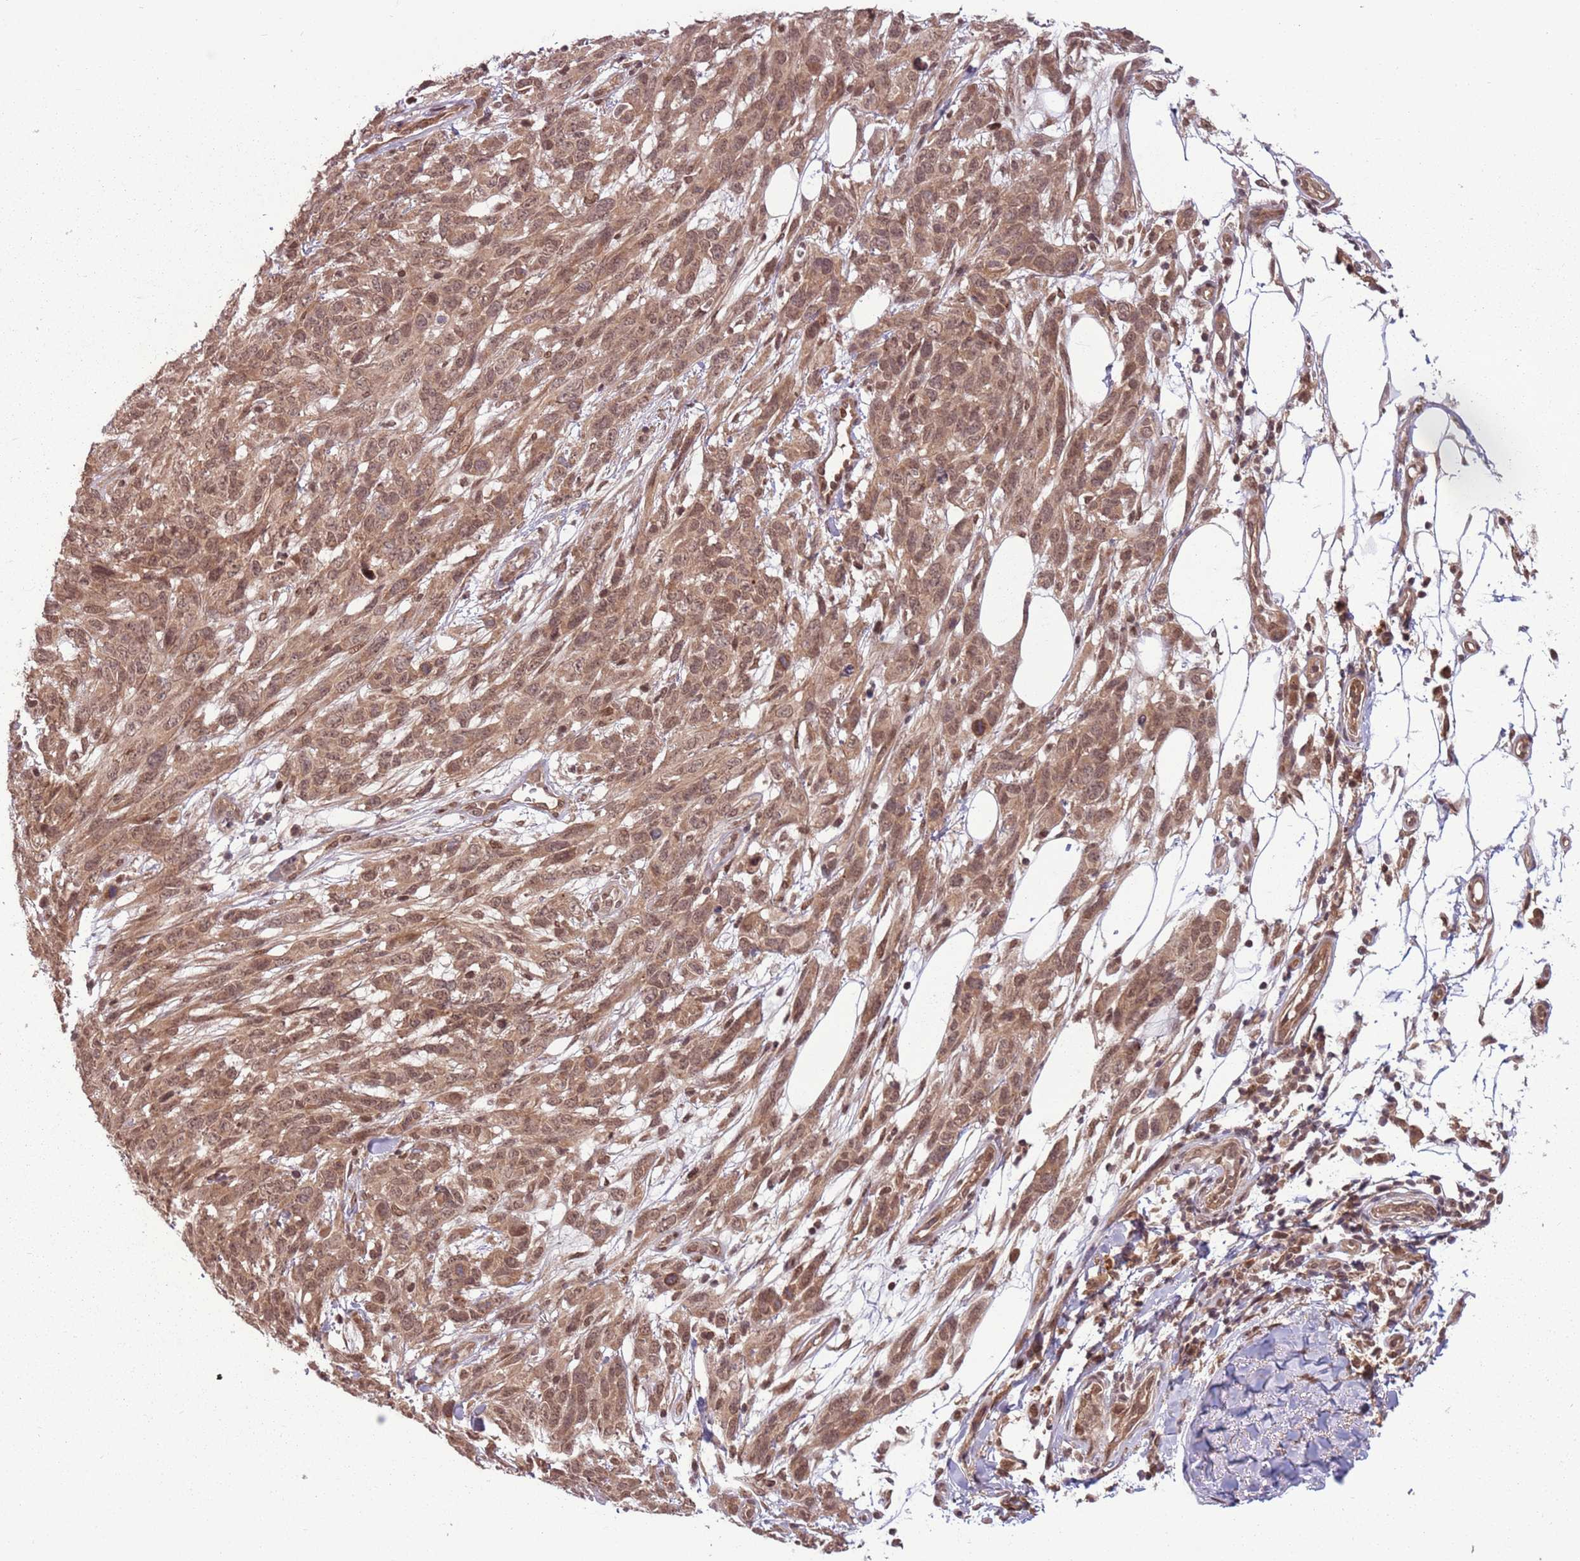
{"staining": {"intensity": "moderate", "quantity": ">75%", "location": "cytoplasmic/membranous,nuclear"}, "tissue": "melanoma", "cell_type": "Tumor cells", "image_type": "cancer", "snomed": [{"axis": "morphology", "description": "Normal morphology"}, {"axis": "morphology", "description": "Malignant melanoma, NOS"}, {"axis": "topography", "description": "Skin"}], "caption": "A medium amount of moderate cytoplasmic/membranous and nuclear expression is appreciated in approximately >75% of tumor cells in malignant melanoma tissue. The staining was performed using DAB (3,3'-diaminobenzidine) to visualize the protein expression in brown, while the nuclei were stained in blue with hematoxylin (Magnification: 20x).", "gene": "ADAMTS3", "patient": {"sex": "female", "age": 72}}